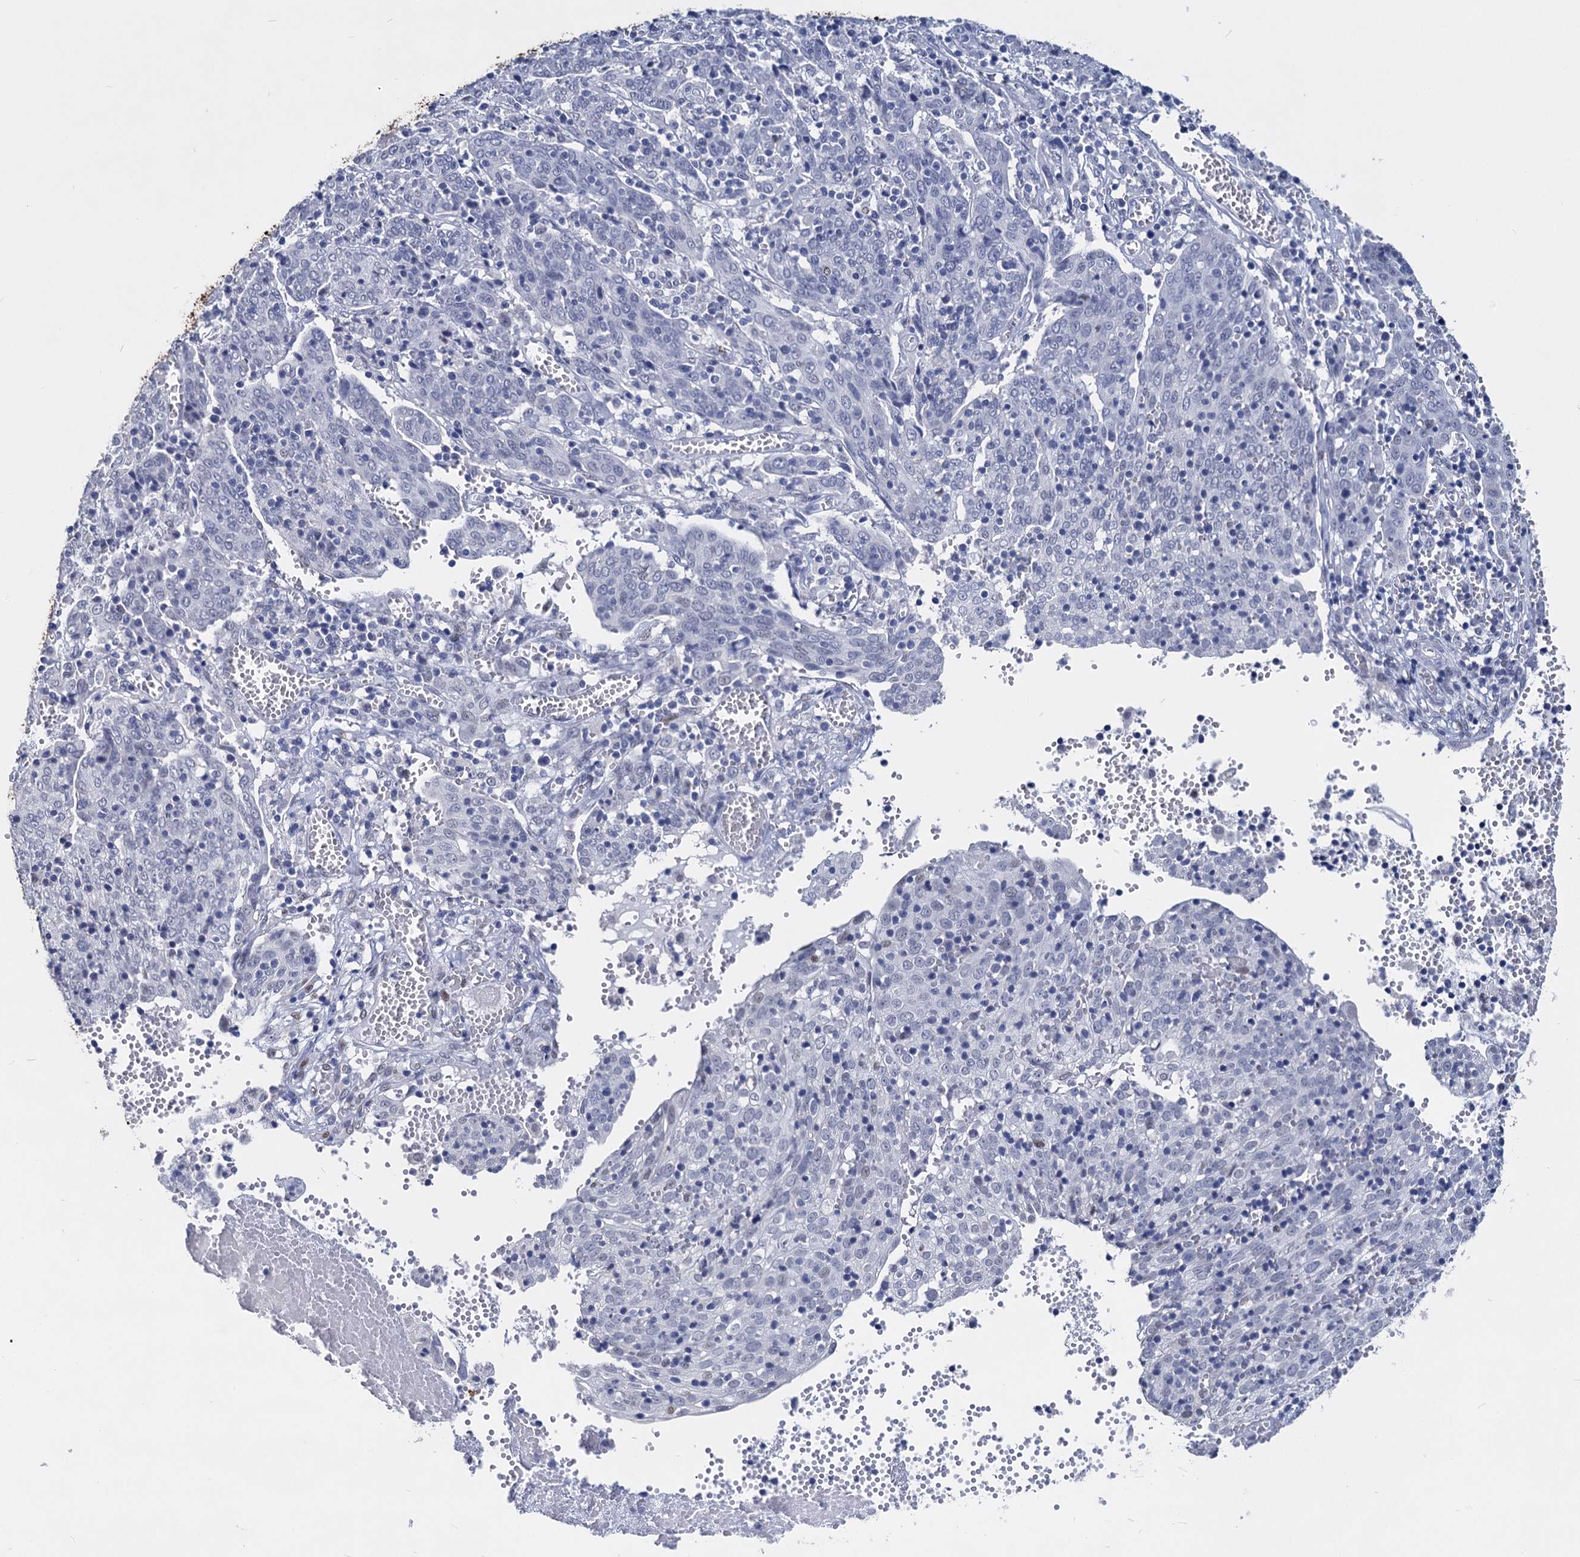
{"staining": {"intensity": "negative", "quantity": "none", "location": "none"}, "tissue": "cervical cancer", "cell_type": "Tumor cells", "image_type": "cancer", "snomed": [{"axis": "morphology", "description": "Squamous cell carcinoma, NOS"}, {"axis": "topography", "description": "Cervix"}], "caption": "Human cervical squamous cell carcinoma stained for a protein using IHC exhibits no expression in tumor cells.", "gene": "MAGEA4", "patient": {"sex": "female", "age": 67}}